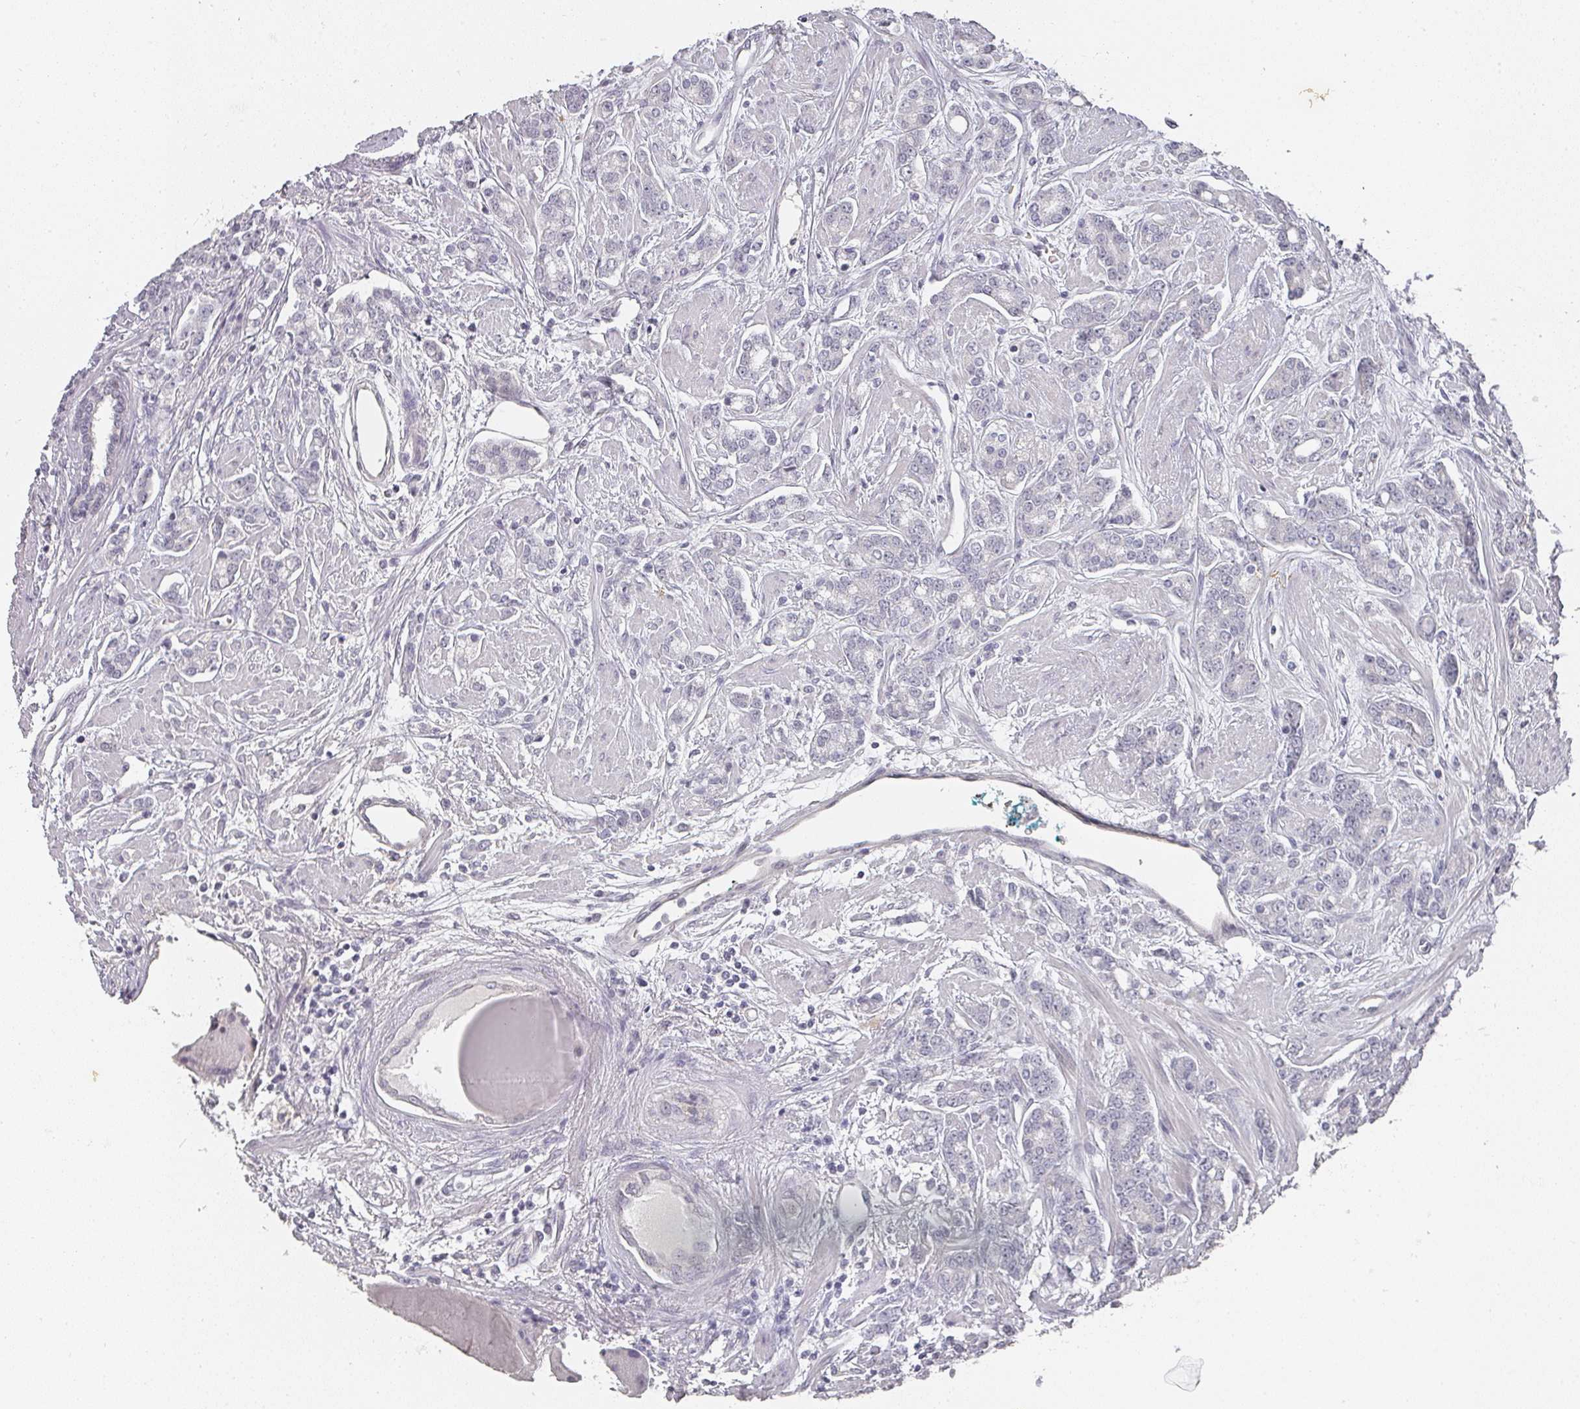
{"staining": {"intensity": "negative", "quantity": "none", "location": "none"}, "tissue": "prostate cancer", "cell_type": "Tumor cells", "image_type": "cancer", "snomed": [{"axis": "morphology", "description": "Adenocarcinoma, High grade"}, {"axis": "topography", "description": "Prostate"}], "caption": "This is a photomicrograph of immunohistochemistry staining of high-grade adenocarcinoma (prostate), which shows no expression in tumor cells.", "gene": "SHISA2", "patient": {"sex": "male", "age": 62}}